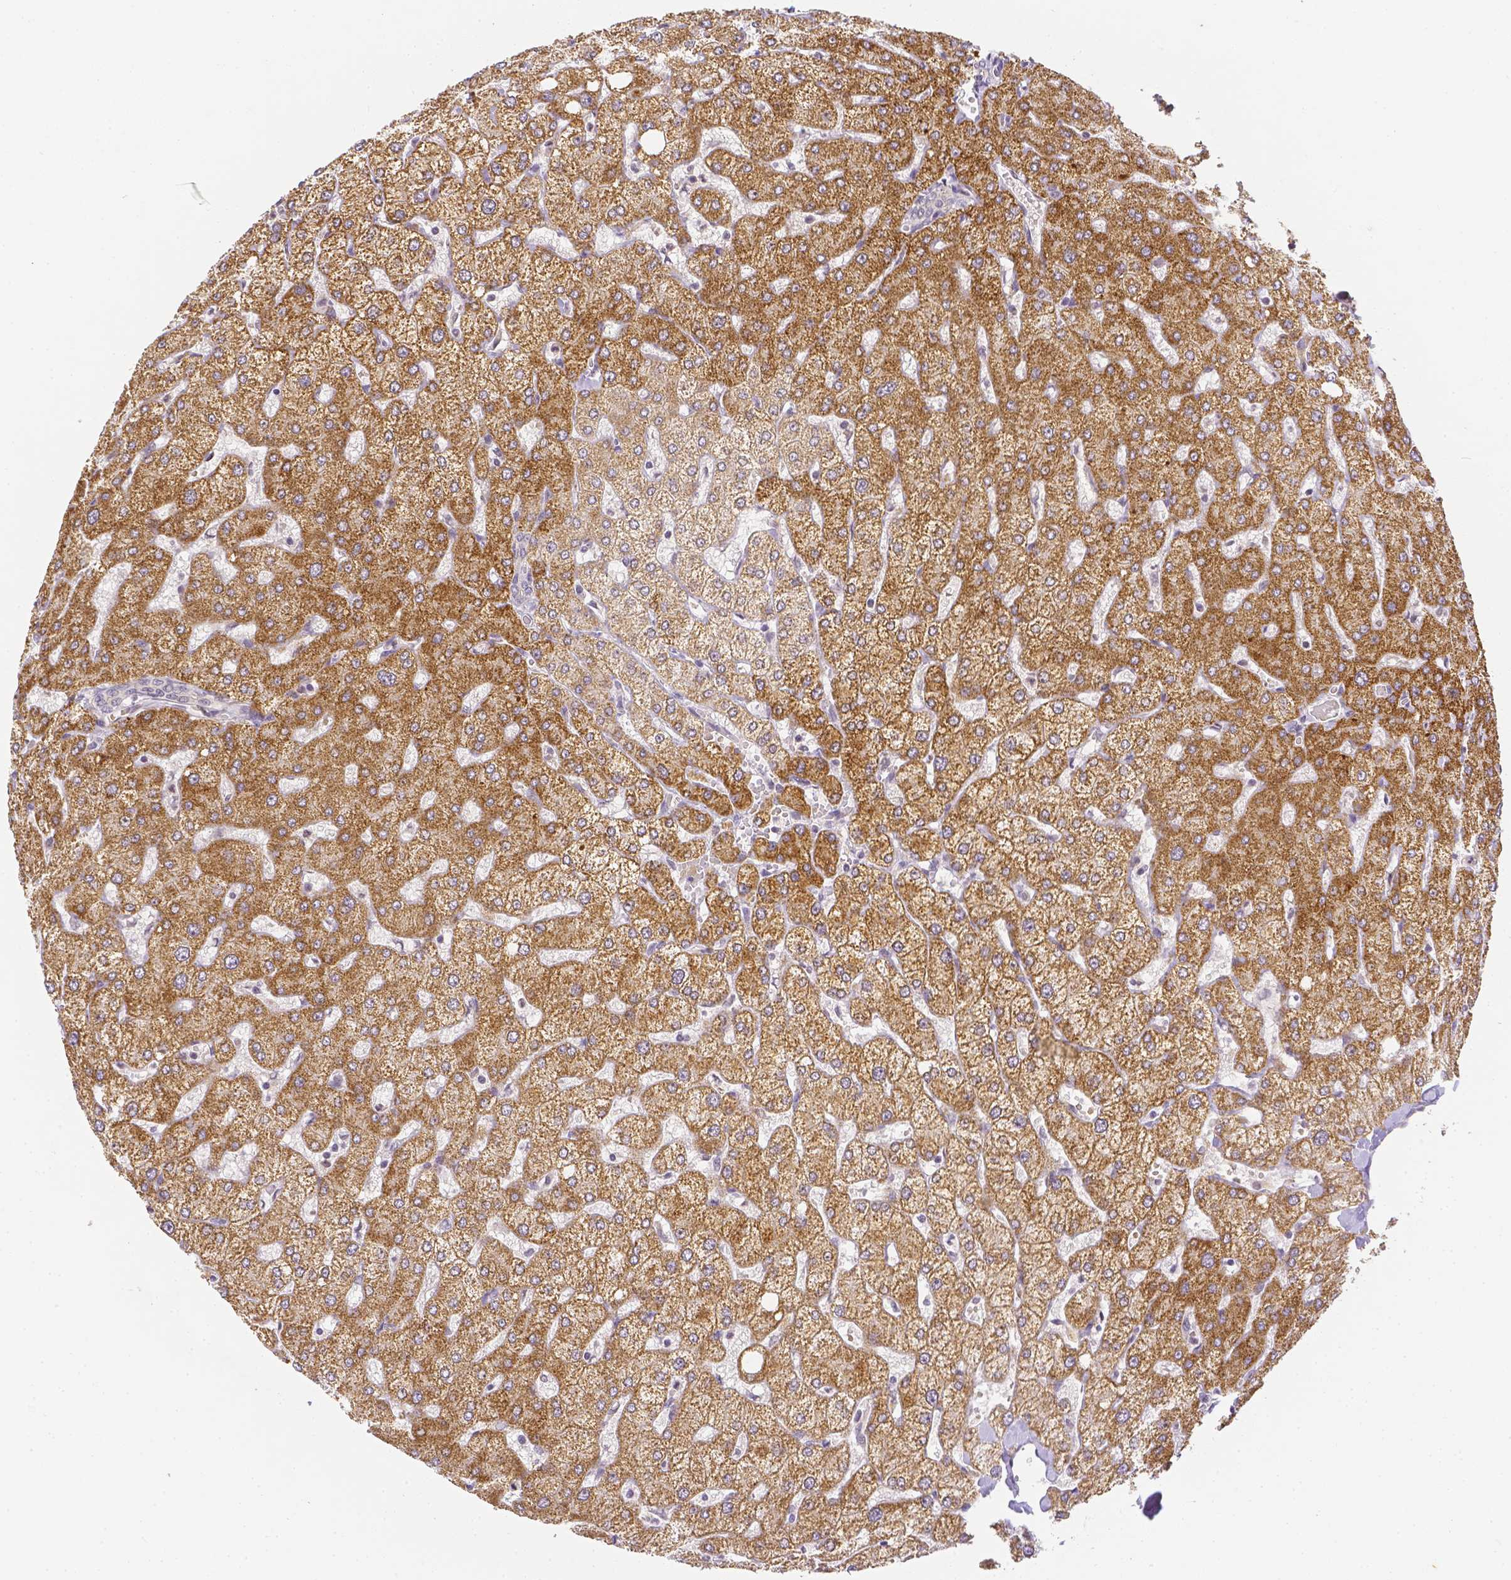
{"staining": {"intensity": "negative", "quantity": "none", "location": "none"}, "tissue": "liver", "cell_type": "Cholangiocytes", "image_type": "normal", "snomed": [{"axis": "morphology", "description": "Normal tissue, NOS"}, {"axis": "topography", "description": "Liver"}], "caption": "This is a micrograph of IHC staining of benign liver, which shows no staining in cholangiocytes.", "gene": "ZNF280B", "patient": {"sex": "female", "age": 54}}